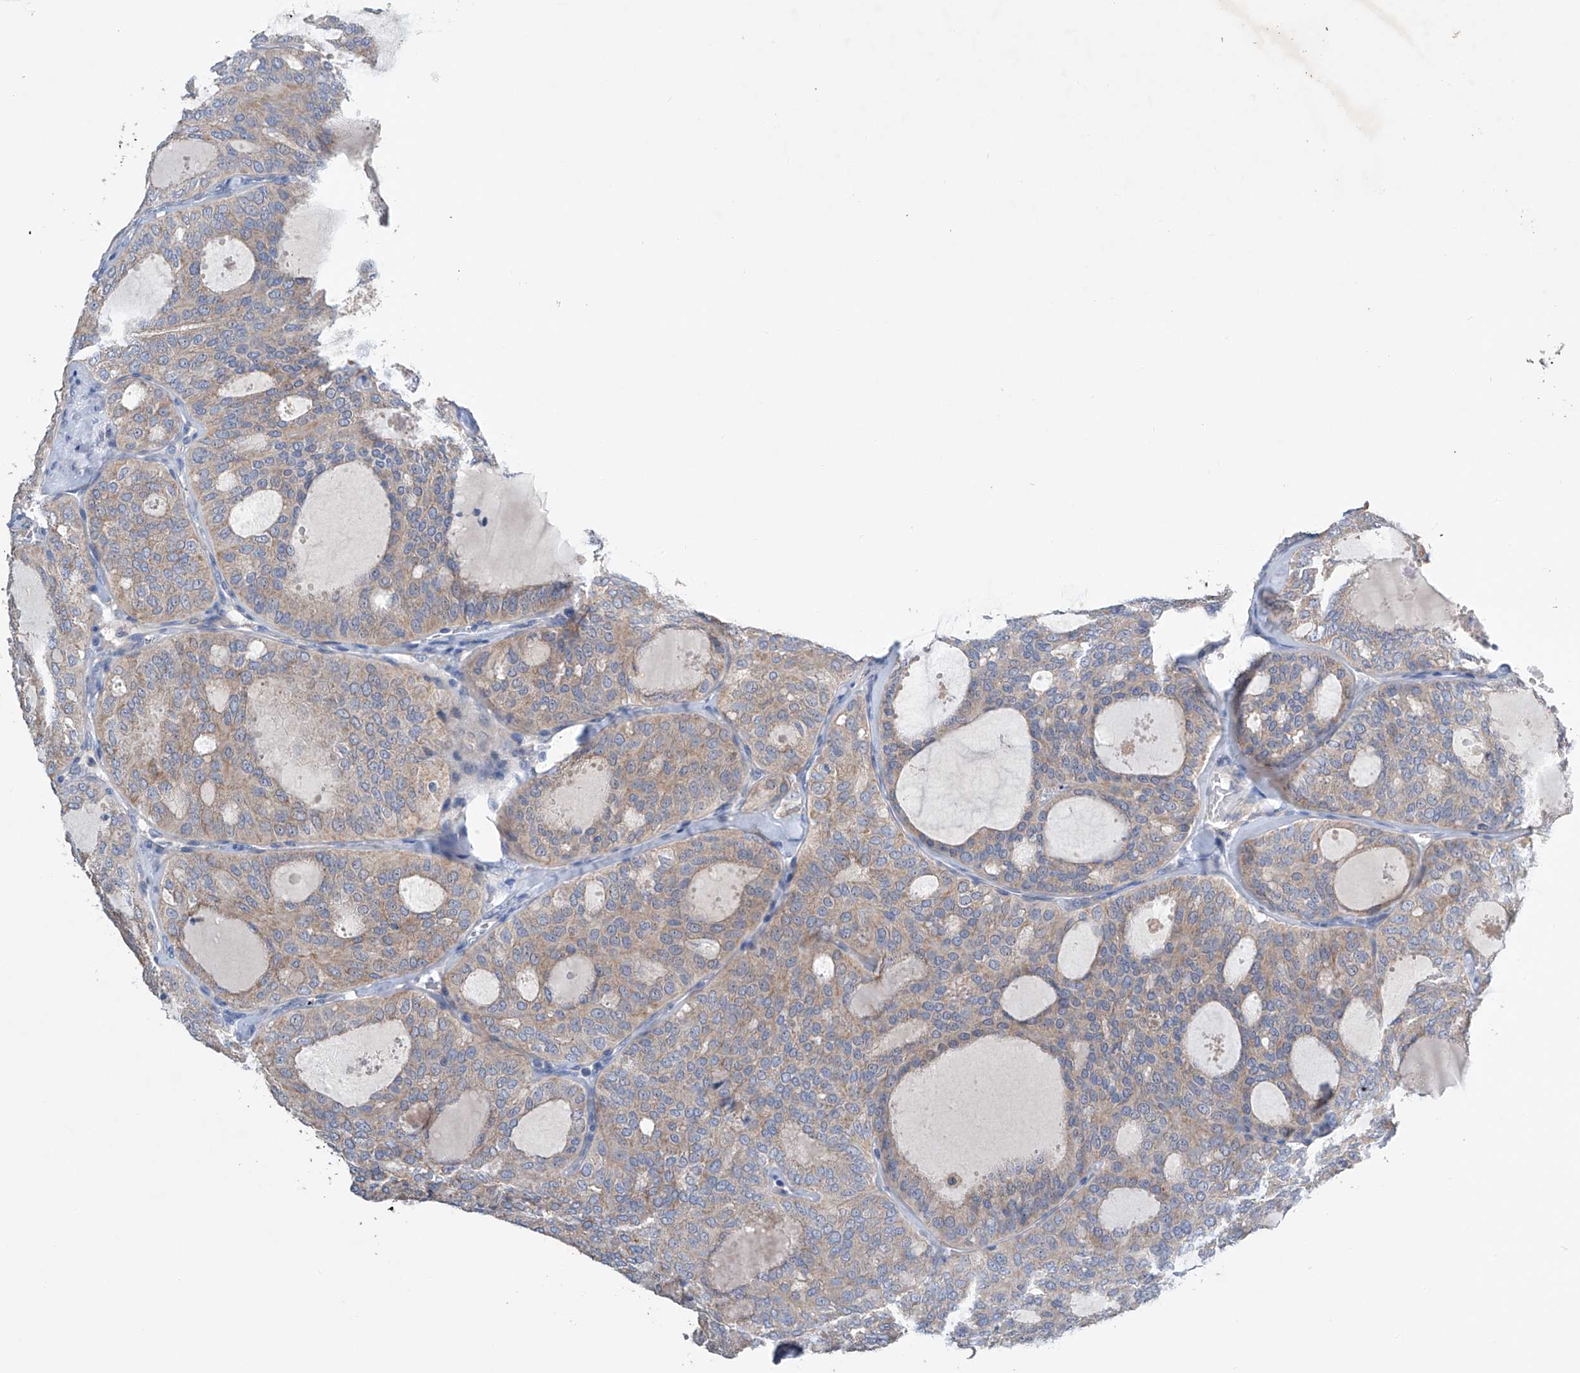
{"staining": {"intensity": "moderate", "quantity": "<25%", "location": "cytoplasmic/membranous"}, "tissue": "thyroid cancer", "cell_type": "Tumor cells", "image_type": "cancer", "snomed": [{"axis": "morphology", "description": "Follicular adenoma carcinoma, NOS"}, {"axis": "topography", "description": "Thyroid gland"}], "caption": "Protein expression analysis of follicular adenoma carcinoma (thyroid) displays moderate cytoplasmic/membranous positivity in about <25% of tumor cells.", "gene": "GPC4", "patient": {"sex": "male", "age": 75}}